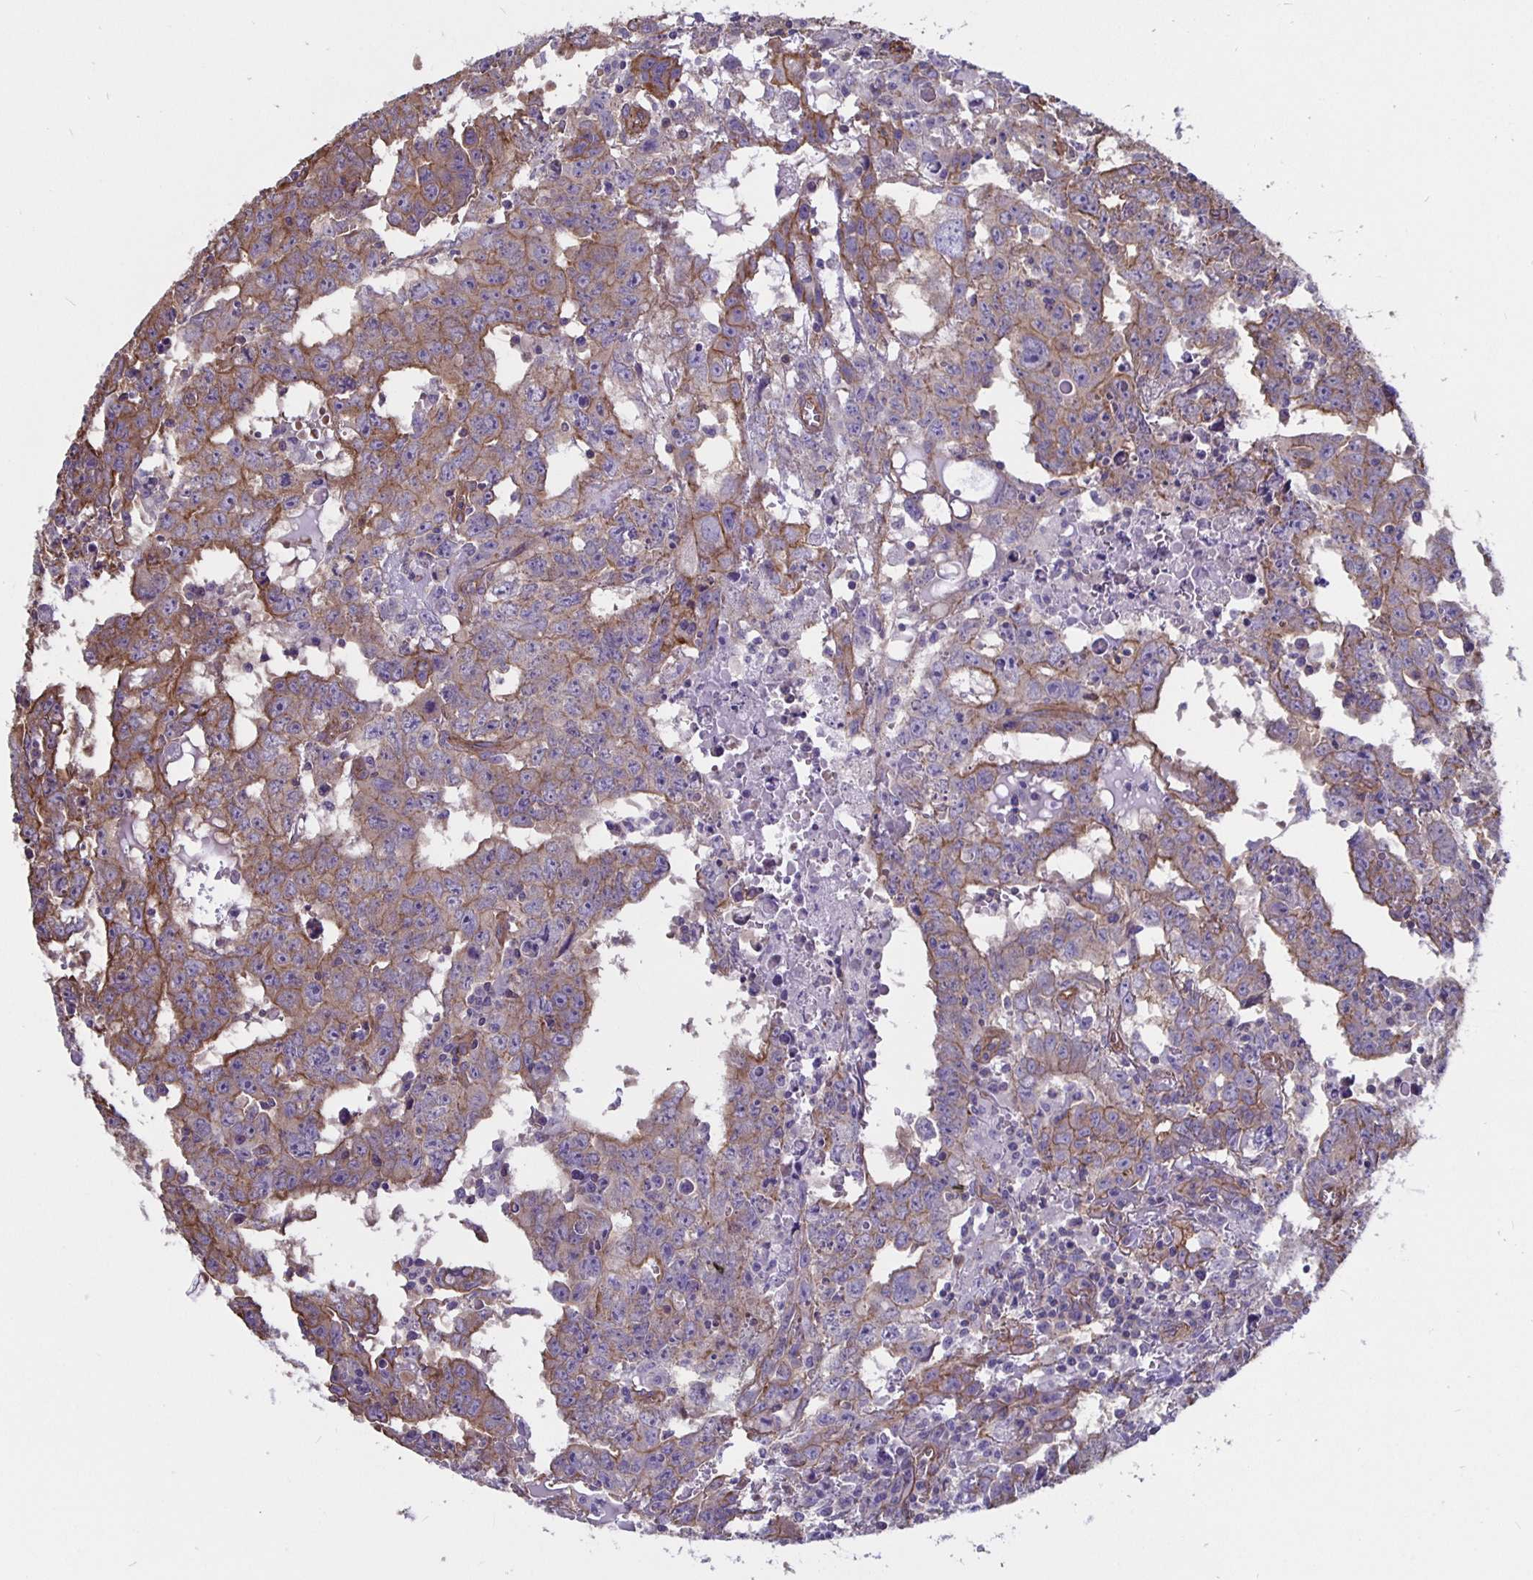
{"staining": {"intensity": "weak", "quantity": "25%-75%", "location": "cytoplasmic/membranous"}, "tissue": "testis cancer", "cell_type": "Tumor cells", "image_type": "cancer", "snomed": [{"axis": "morphology", "description": "Carcinoma, Embryonal, NOS"}, {"axis": "topography", "description": "Testis"}], "caption": "This micrograph shows testis cancer stained with immunohistochemistry (IHC) to label a protein in brown. The cytoplasmic/membranous of tumor cells show weak positivity for the protein. Nuclei are counter-stained blue.", "gene": "ARHGEF39", "patient": {"sex": "male", "age": 22}}